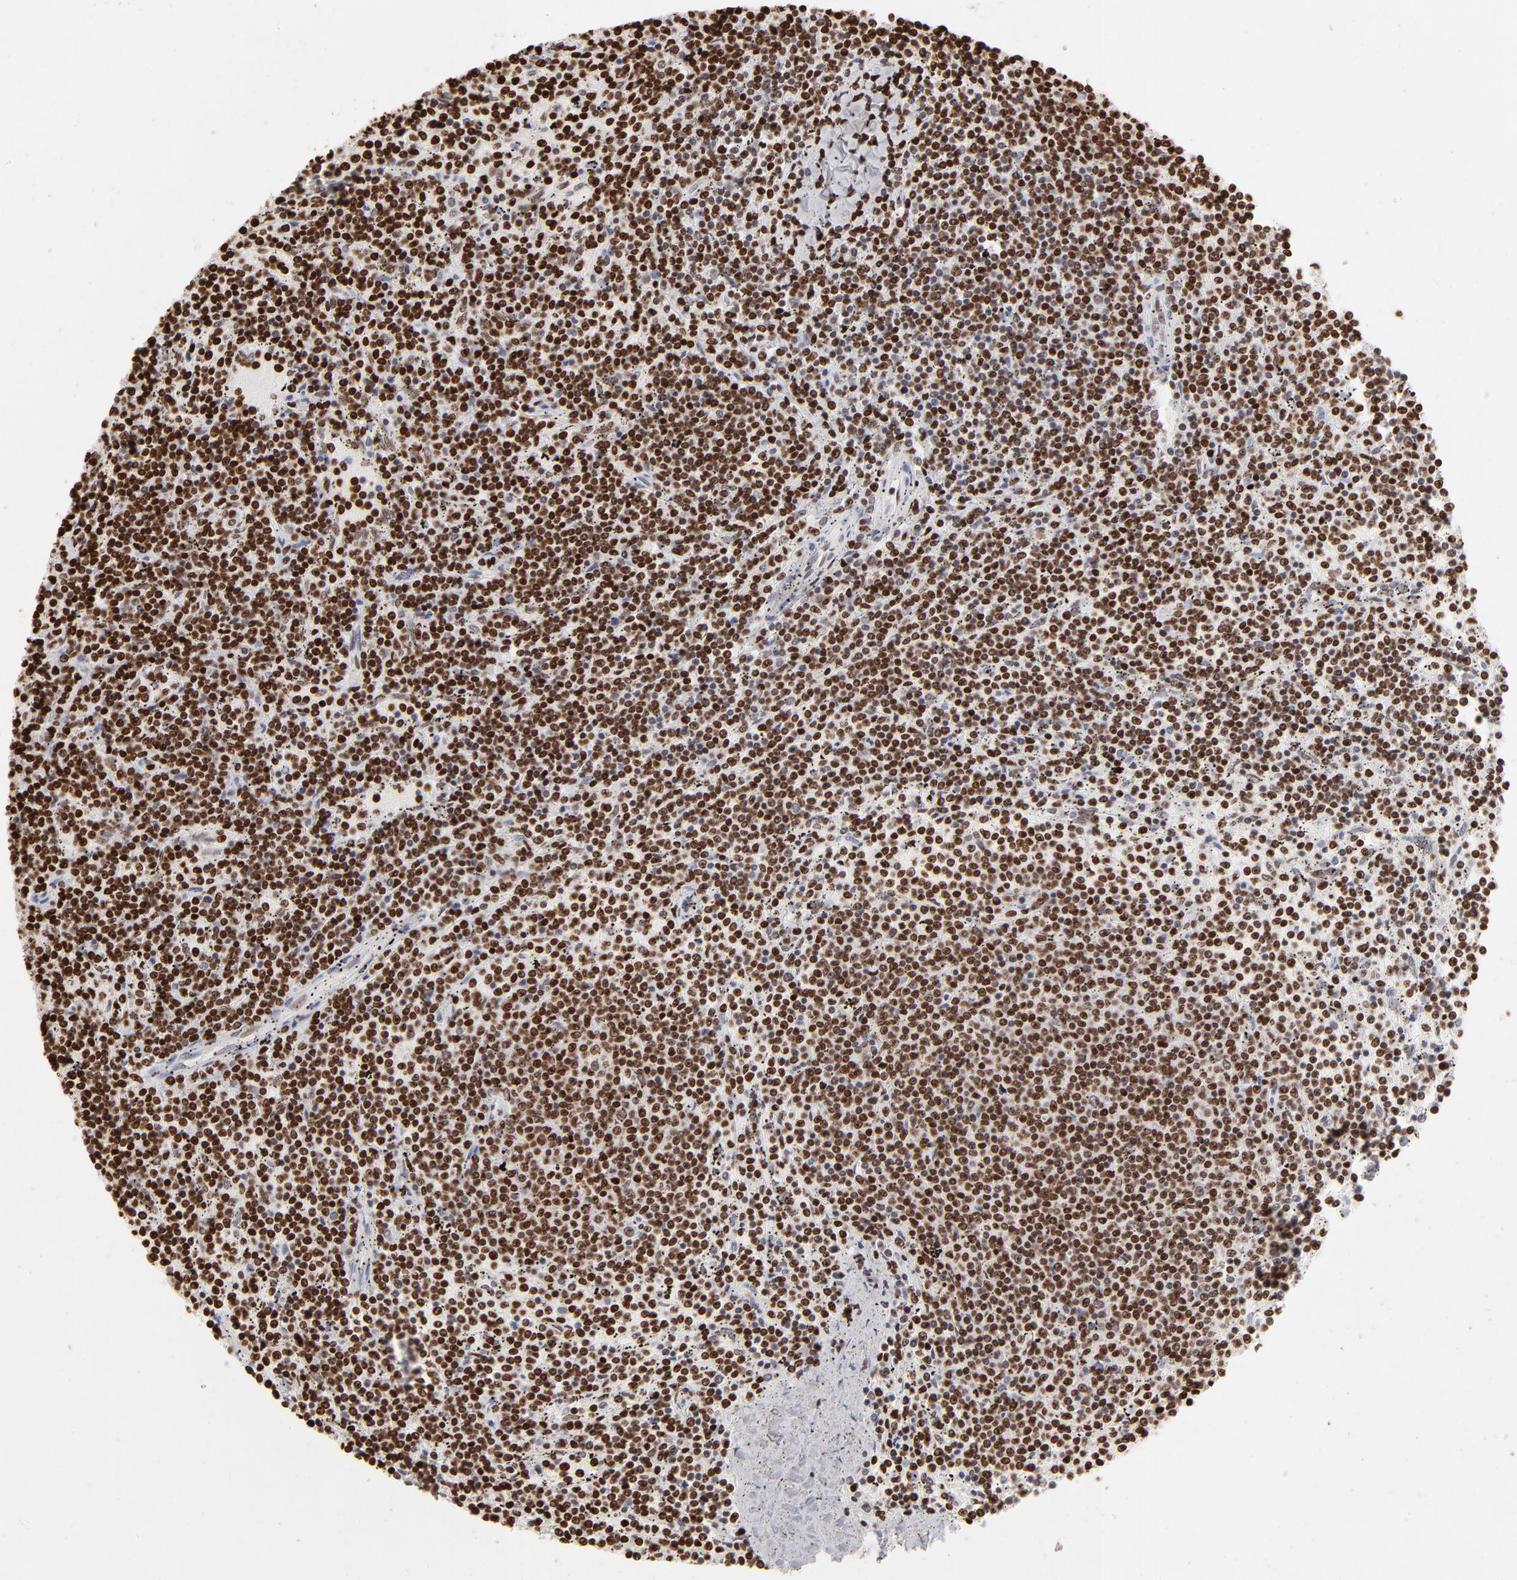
{"staining": {"intensity": "strong", "quantity": ">75%", "location": "nuclear"}, "tissue": "lymphoma", "cell_type": "Tumor cells", "image_type": "cancer", "snomed": [{"axis": "morphology", "description": "Malignant lymphoma, non-Hodgkin's type, Low grade"}, {"axis": "topography", "description": "Spleen"}], "caption": "IHC histopathology image of neoplastic tissue: lymphoma stained using IHC shows high levels of strong protein expression localized specifically in the nuclear of tumor cells, appearing as a nuclear brown color.", "gene": "PARP1", "patient": {"sex": "female", "age": 50}}